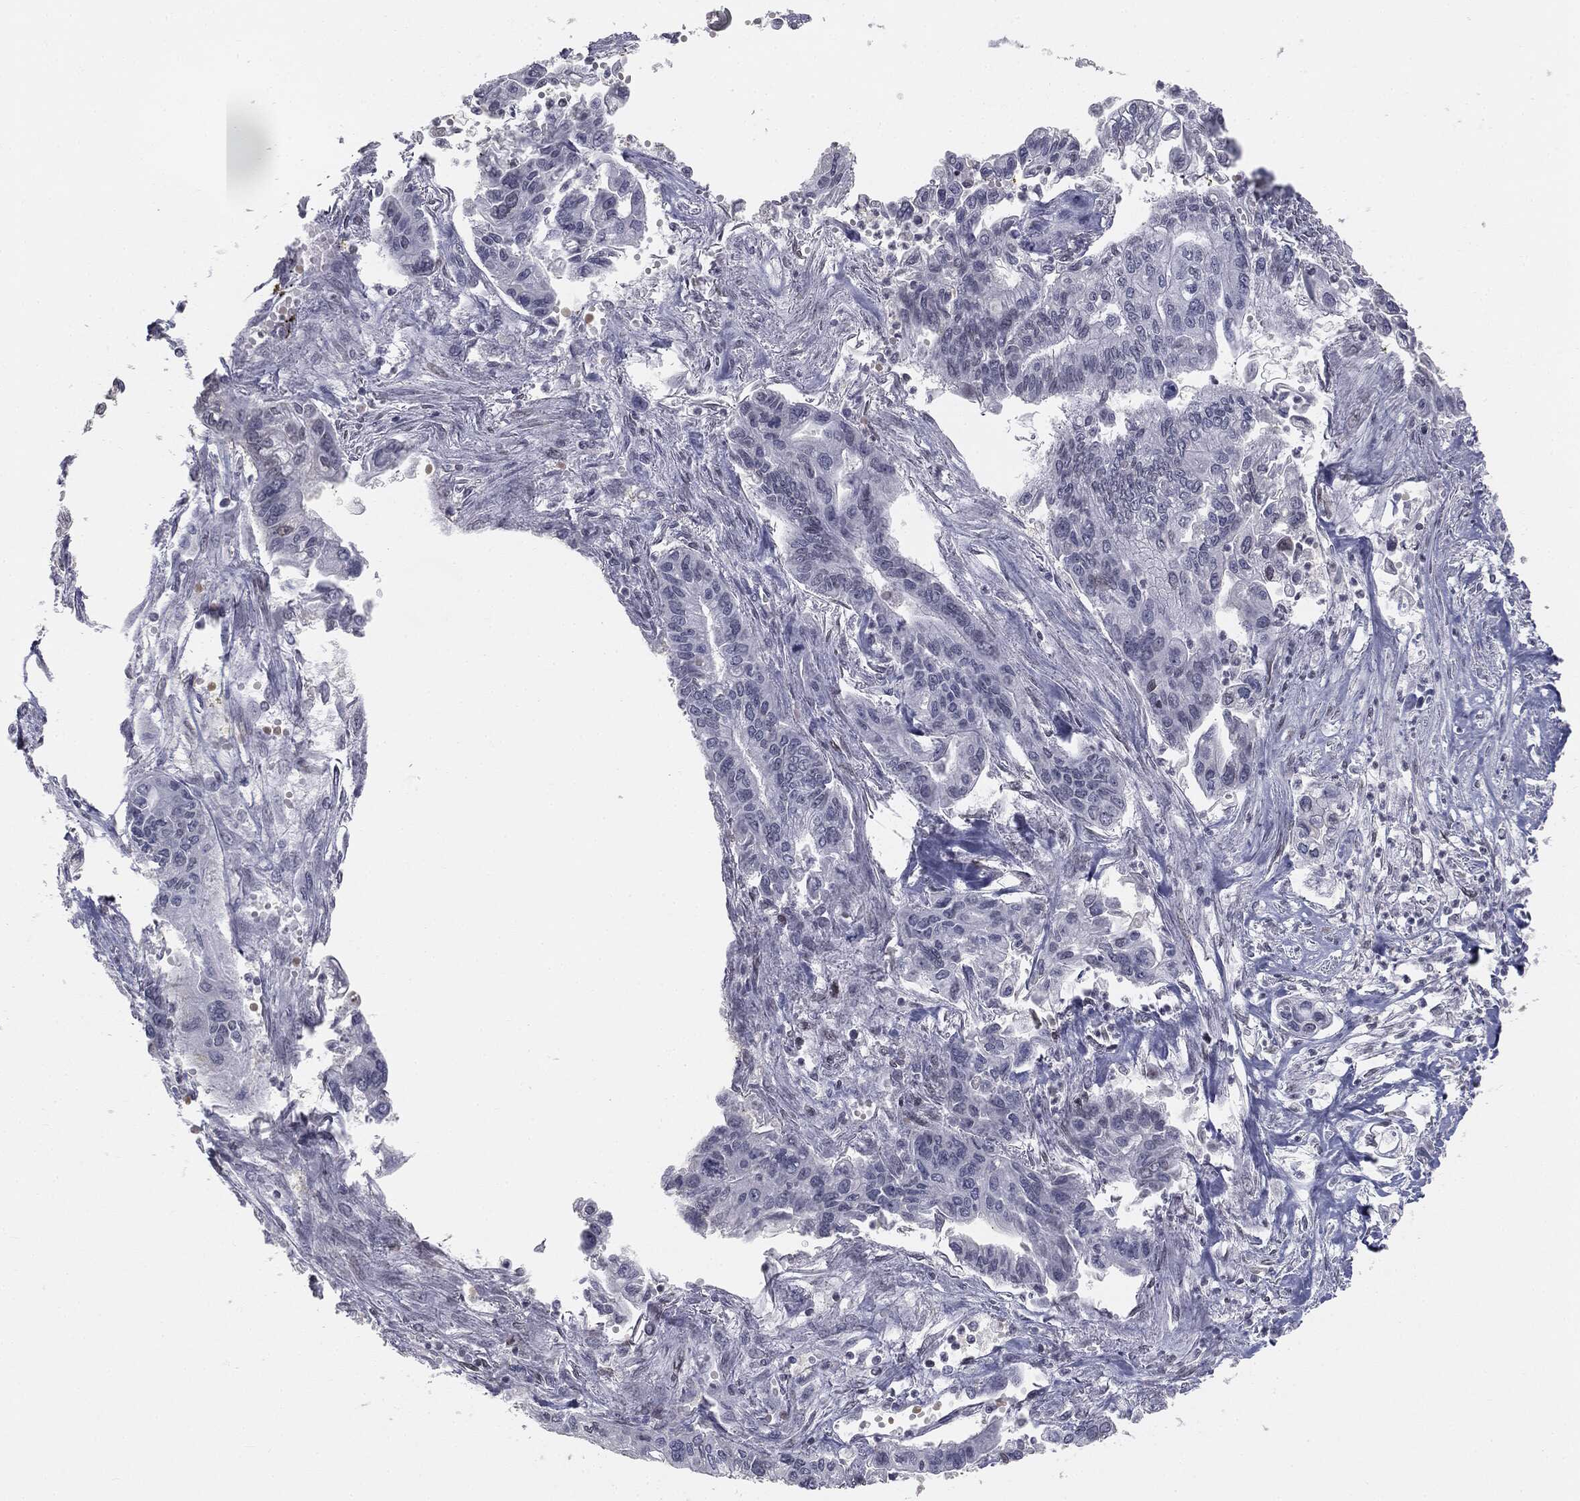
{"staining": {"intensity": "negative", "quantity": "none", "location": "none"}, "tissue": "pancreatic cancer", "cell_type": "Tumor cells", "image_type": "cancer", "snomed": [{"axis": "morphology", "description": "Adenocarcinoma, NOS"}, {"axis": "topography", "description": "Pancreas"}], "caption": "This photomicrograph is of adenocarcinoma (pancreatic) stained with immunohistochemistry (IHC) to label a protein in brown with the nuclei are counter-stained blue. There is no positivity in tumor cells.", "gene": "ALDOB", "patient": {"sex": "male", "age": 62}}